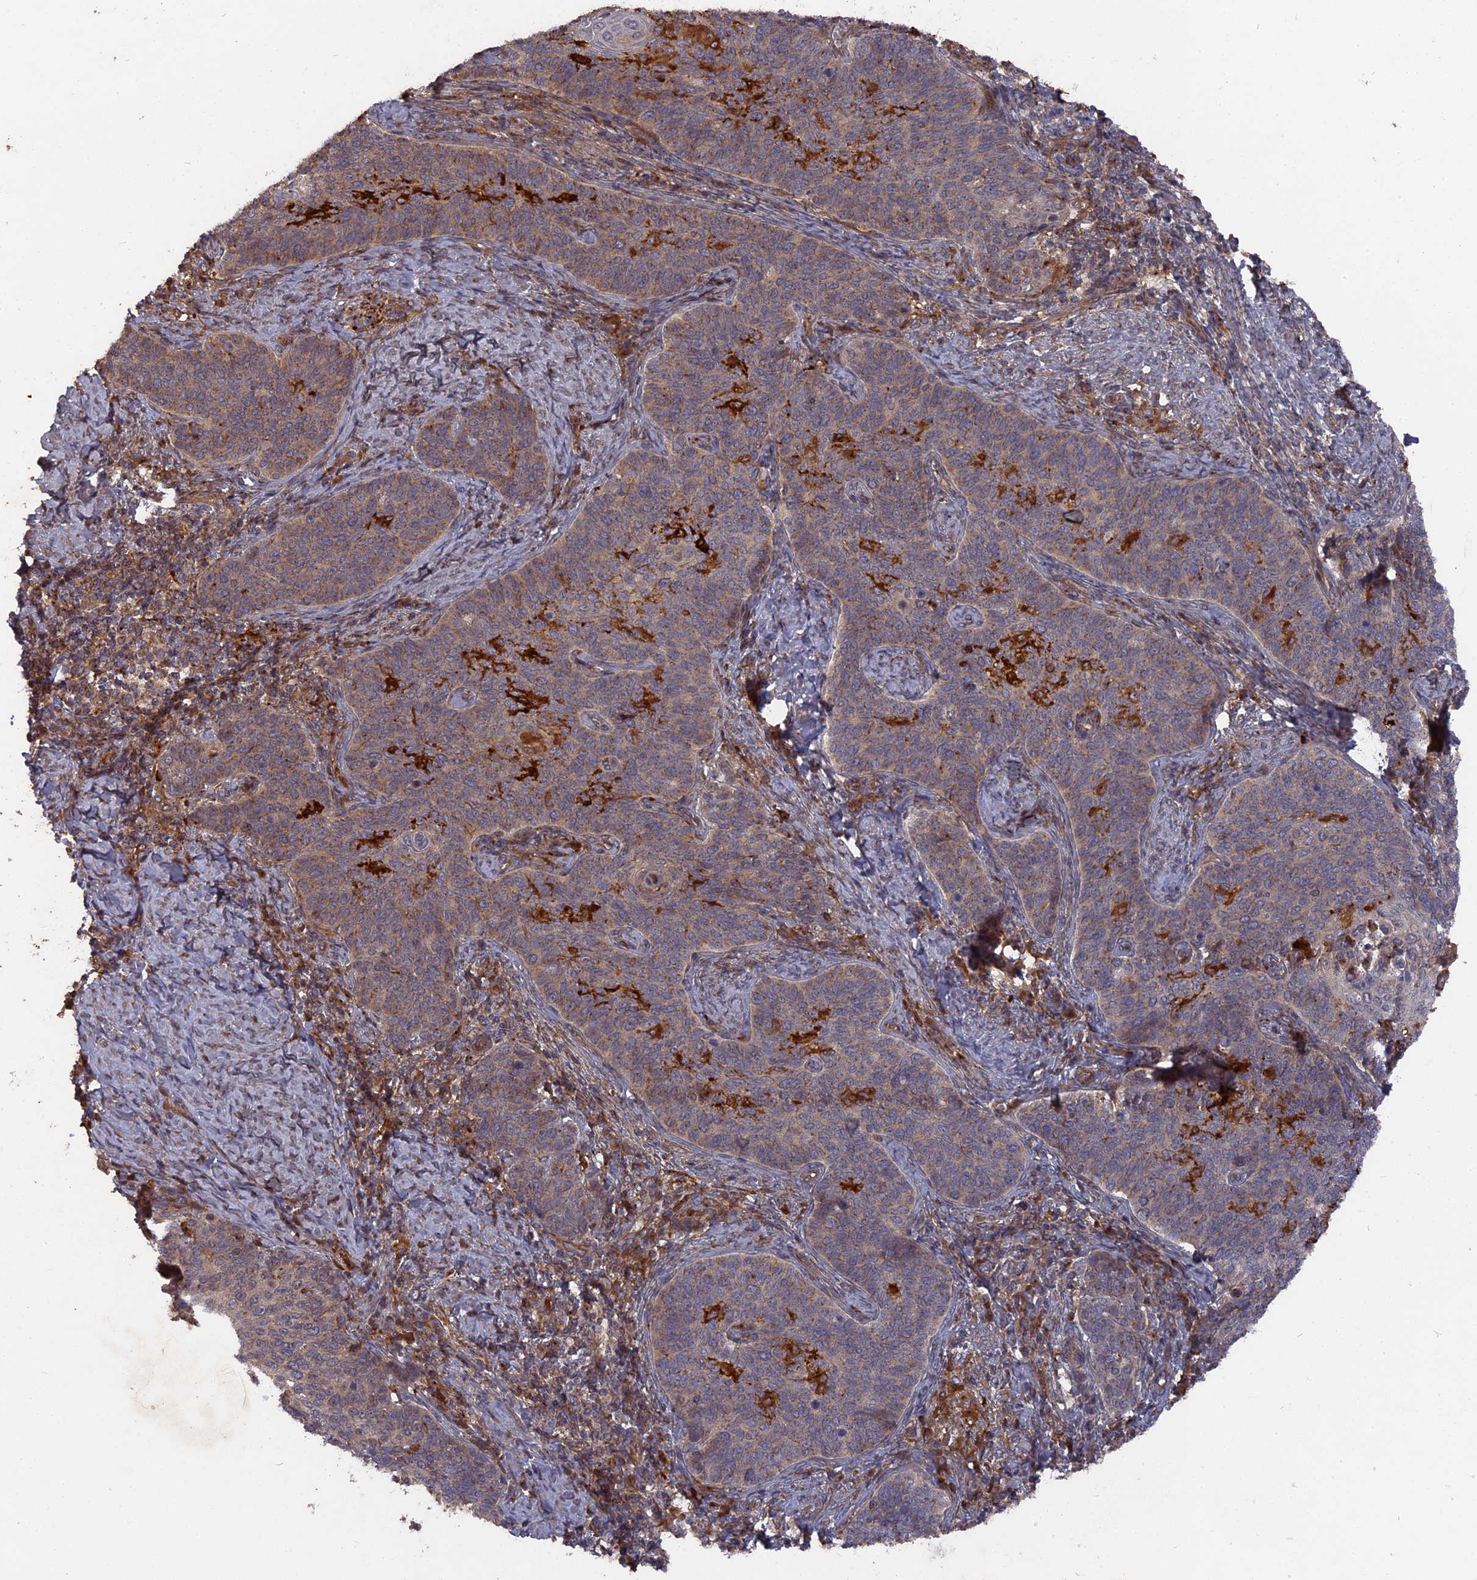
{"staining": {"intensity": "weak", "quantity": ">75%", "location": "cytoplasmic/membranous"}, "tissue": "cervical cancer", "cell_type": "Tumor cells", "image_type": "cancer", "snomed": [{"axis": "morphology", "description": "Normal tissue, NOS"}, {"axis": "morphology", "description": "Squamous cell carcinoma, NOS"}, {"axis": "topography", "description": "Cervix"}], "caption": "Weak cytoplasmic/membranous positivity is appreciated in approximately >75% of tumor cells in squamous cell carcinoma (cervical). Immunohistochemistry (ihc) stains the protein of interest in brown and the nuclei are stained blue.", "gene": "DEF8", "patient": {"sex": "female", "age": 39}}